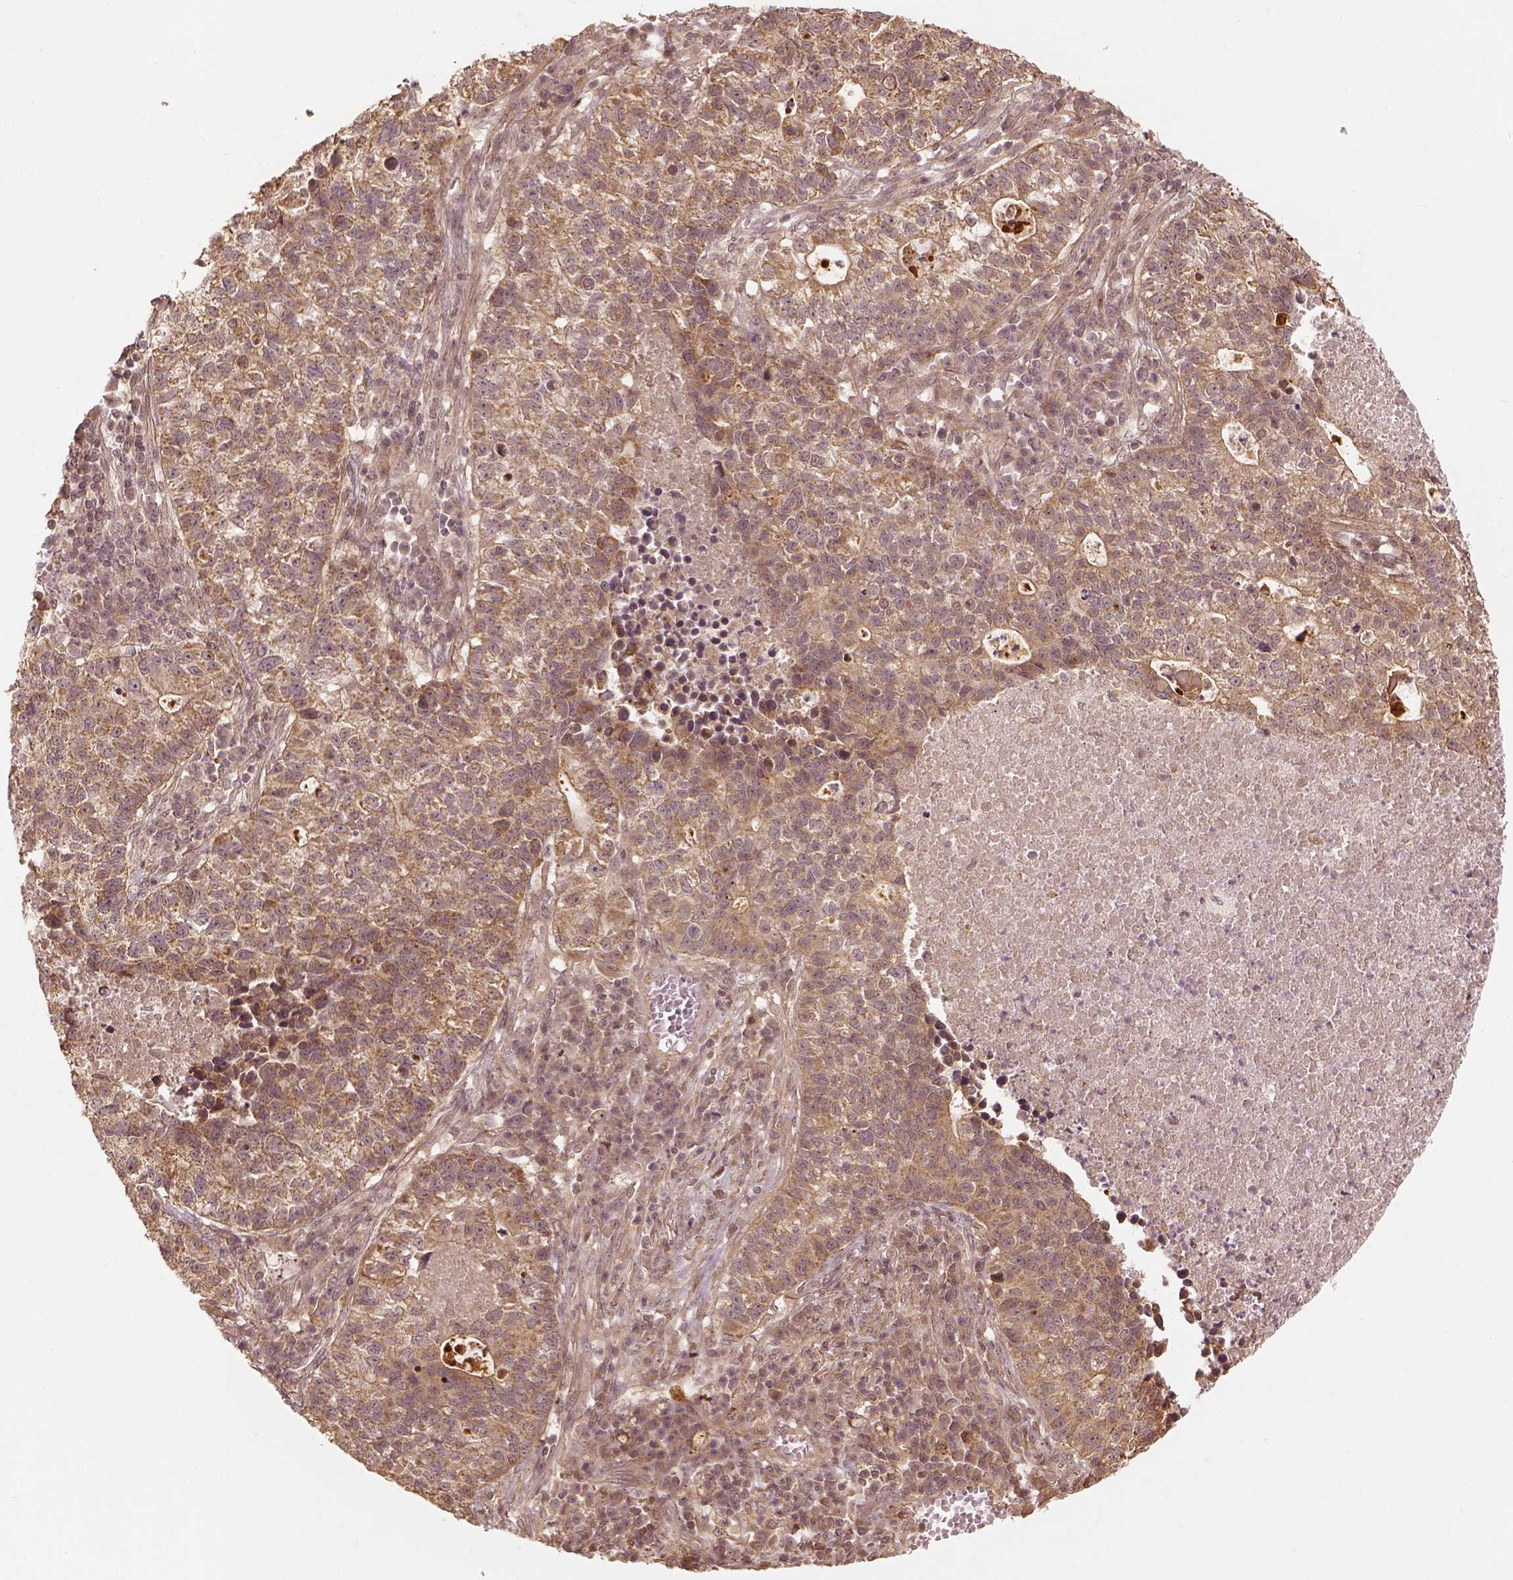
{"staining": {"intensity": "weak", "quantity": ">75%", "location": "cytoplasmic/membranous"}, "tissue": "lung cancer", "cell_type": "Tumor cells", "image_type": "cancer", "snomed": [{"axis": "morphology", "description": "Adenocarcinoma, NOS"}, {"axis": "topography", "description": "Lung"}], "caption": "The photomicrograph exhibits staining of lung adenocarcinoma, revealing weak cytoplasmic/membranous protein positivity (brown color) within tumor cells.", "gene": "VEGFA", "patient": {"sex": "male", "age": 57}}